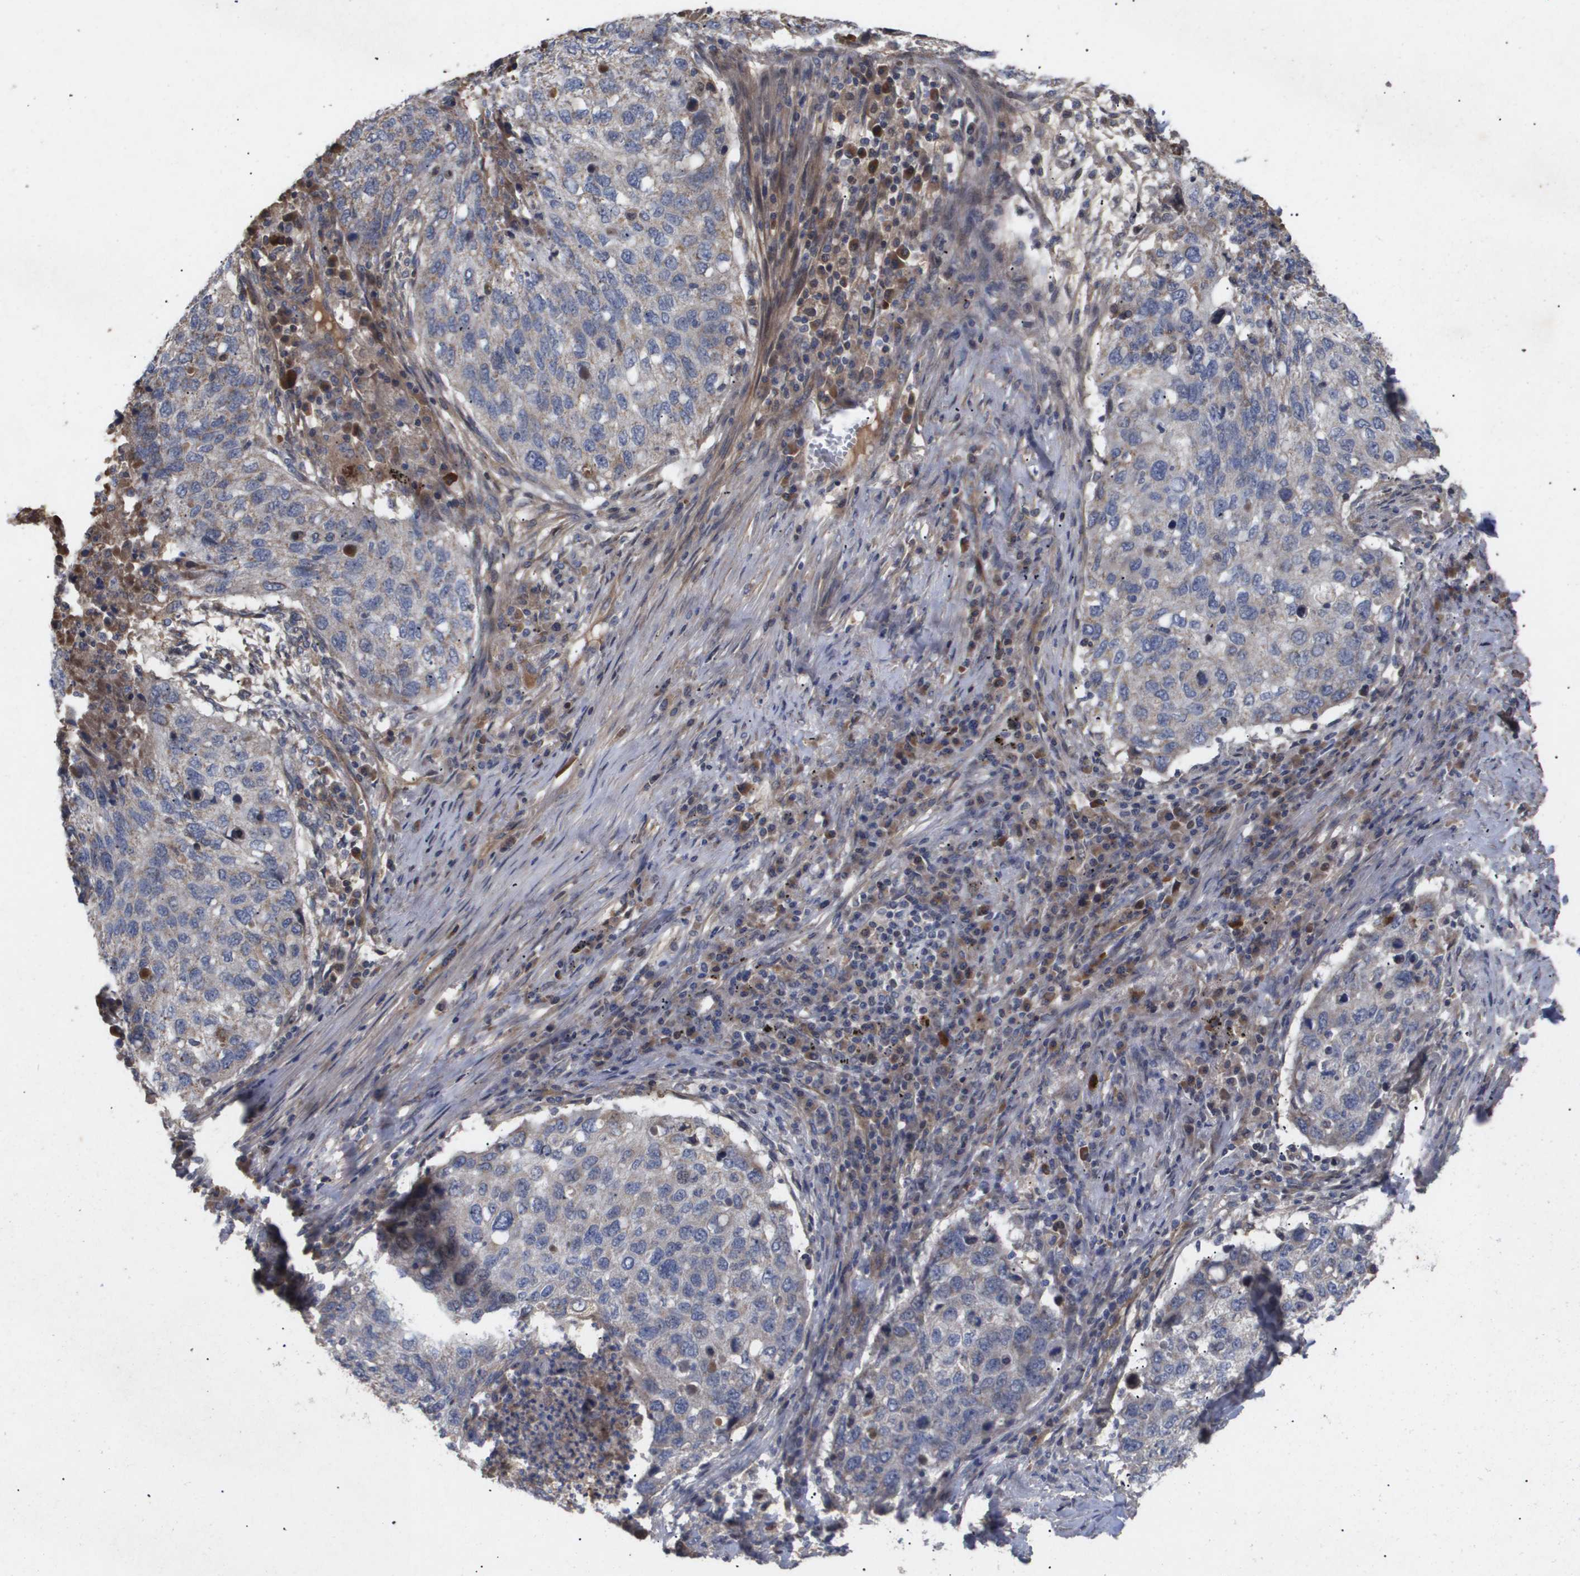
{"staining": {"intensity": "negative", "quantity": "none", "location": "none"}, "tissue": "lung cancer", "cell_type": "Tumor cells", "image_type": "cancer", "snomed": [{"axis": "morphology", "description": "Squamous cell carcinoma, NOS"}, {"axis": "topography", "description": "Lung"}], "caption": "Immunohistochemistry (IHC) image of neoplastic tissue: human lung cancer stained with DAB demonstrates no significant protein positivity in tumor cells. (DAB IHC, high magnification).", "gene": "TNS1", "patient": {"sex": "female", "age": 63}}